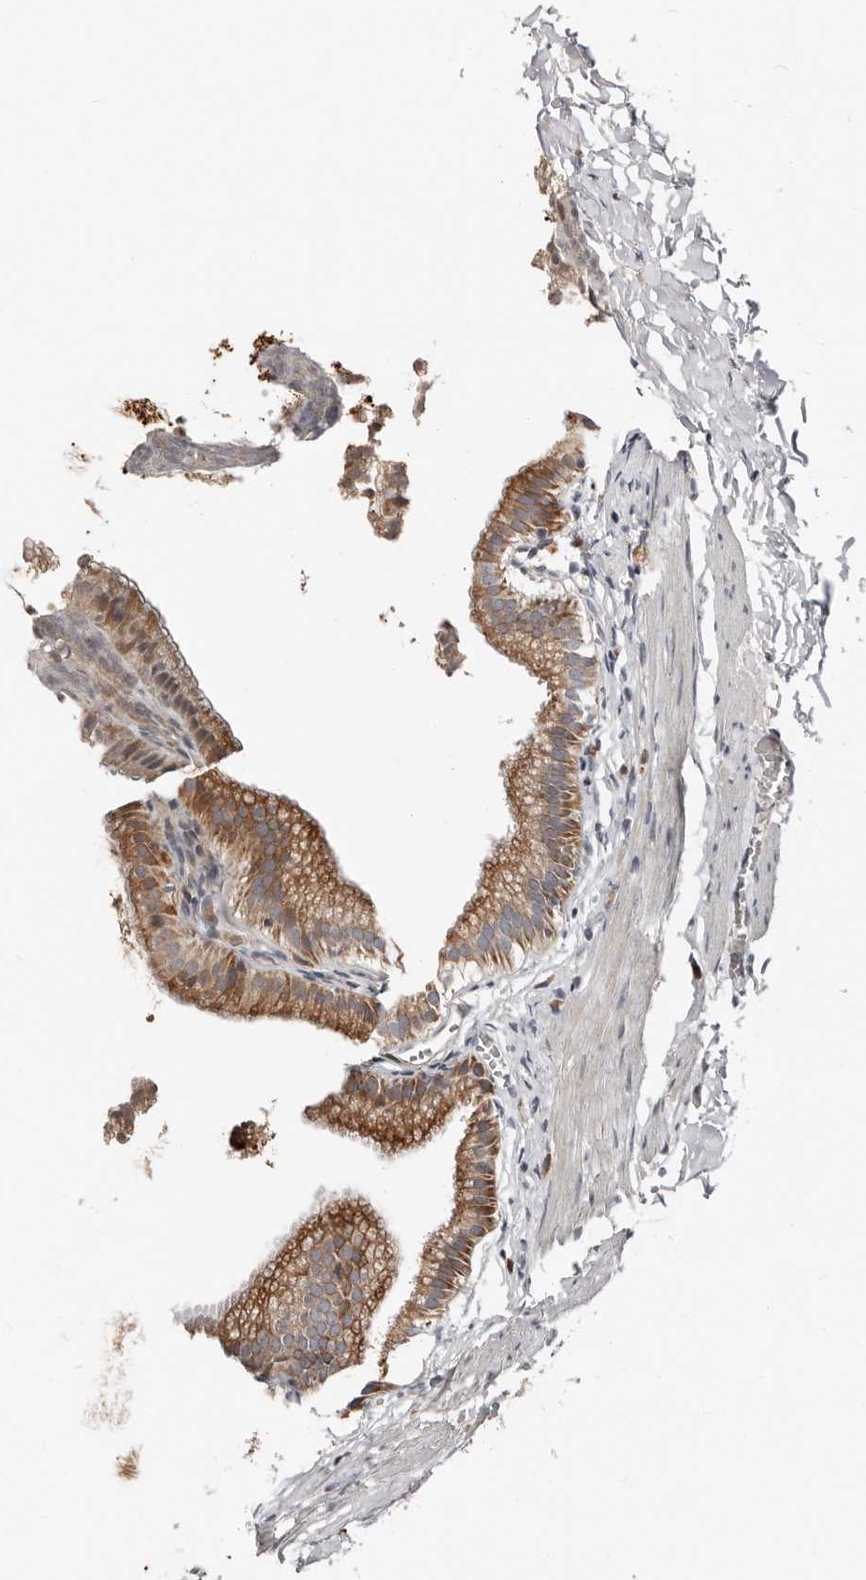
{"staining": {"intensity": "moderate", "quantity": ">75%", "location": "cytoplasmic/membranous"}, "tissue": "gallbladder", "cell_type": "Glandular cells", "image_type": "normal", "snomed": [{"axis": "morphology", "description": "Normal tissue, NOS"}, {"axis": "topography", "description": "Gallbladder"}], "caption": "A brown stain highlights moderate cytoplasmic/membranous positivity of a protein in glandular cells of unremarkable human gallbladder.", "gene": "SMYD4", "patient": {"sex": "male", "age": 38}}